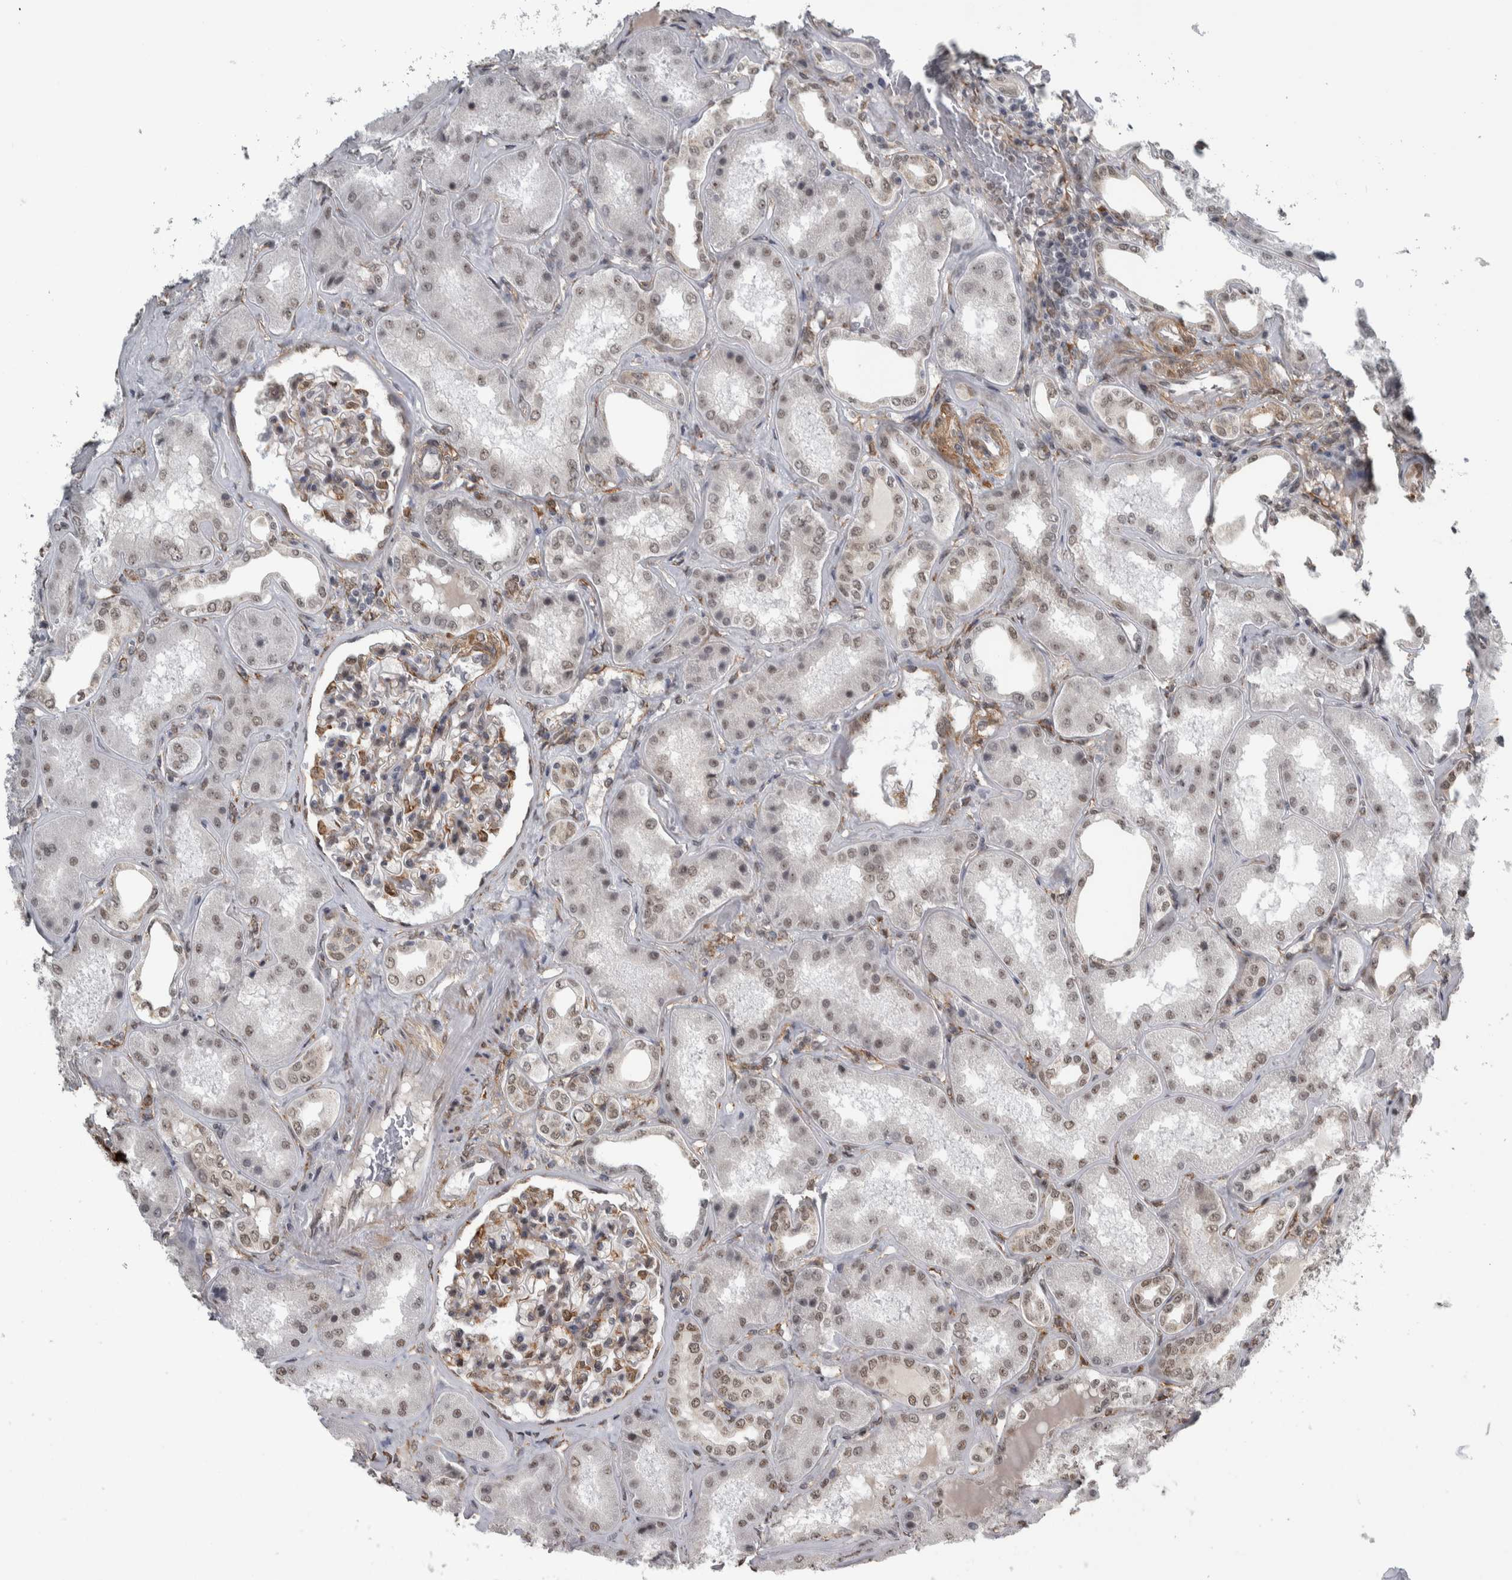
{"staining": {"intensity": "moderate", "quantity": "25%-75%", "location": "cytoplasmic/membranous,nuclear"}, "tissue": "kidney", "cell_type": "Cells in glomeruli", "image_type": "normal", "snomed": [{"axis": "morphology", "description": "Normal tissue, NOS"}, {"axis": "topography", "description": "Kidney"}], "caption": "DAB immunohistochemical staining of benign human kidney exhibits moderate cytoplasmic/membranous,nuclear protein expression in about 25%-75% of cells in glomeruli.", "gene": "DDX42", "patient": {"sex": "female", "age": 56}}